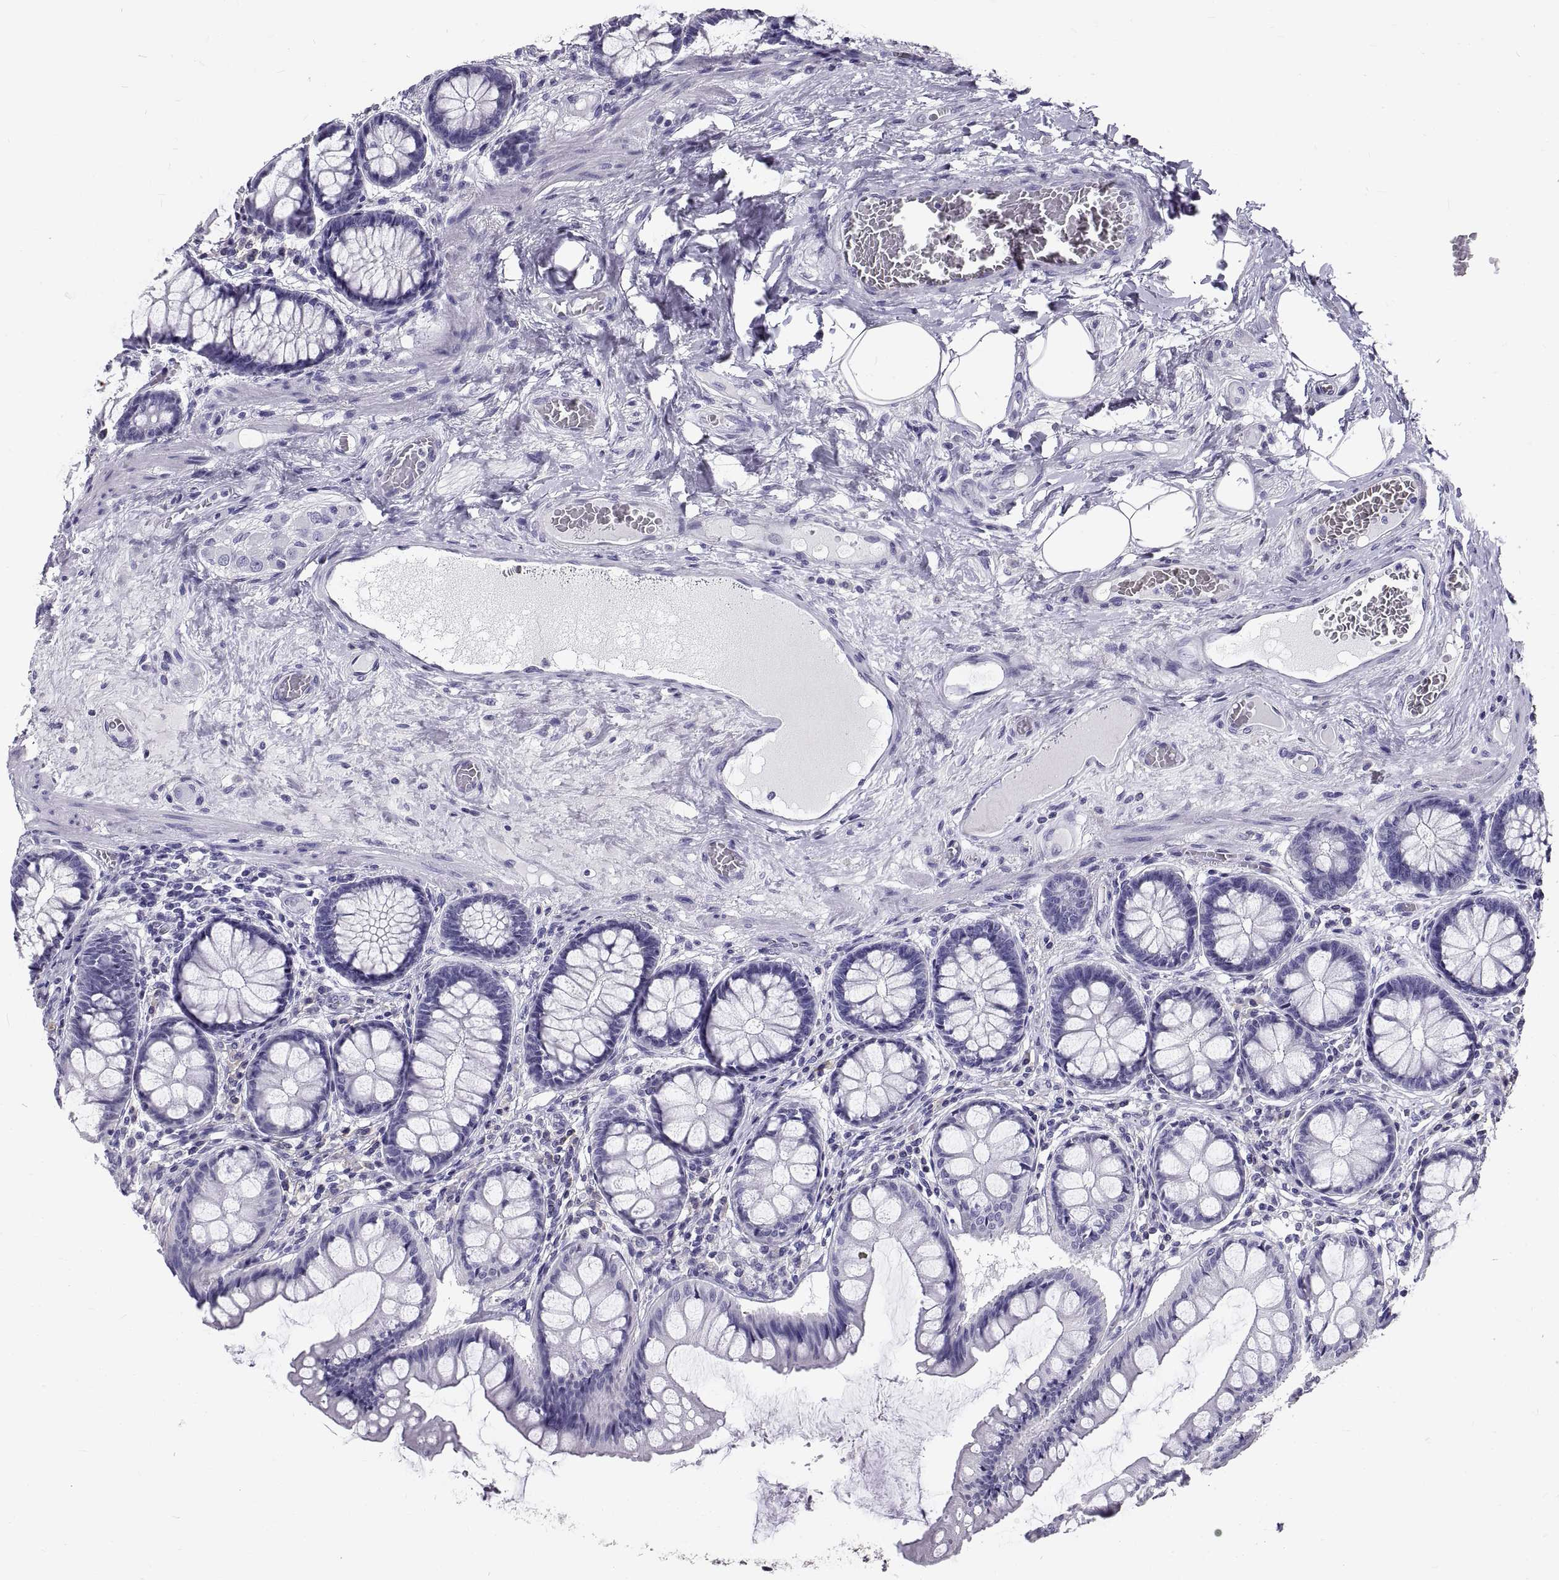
{"staining": {"intensity": "negative", "quantity": "none", "location": "none"}, "tissue": "colon", "cell_type": "Endothelial cells", "image_type": "normal", "snomed": [{"axis": "morphology", "description": "Normal tissue, NOS"}, {"axis": "topography", "description": "Colon"}], "caption": "This is a image of immunohistochemistry staining of benign colon, which shows no positivity in endothelial cells.", "gene": "GNG12", "patient": {"sex": "female", "age": 65}}